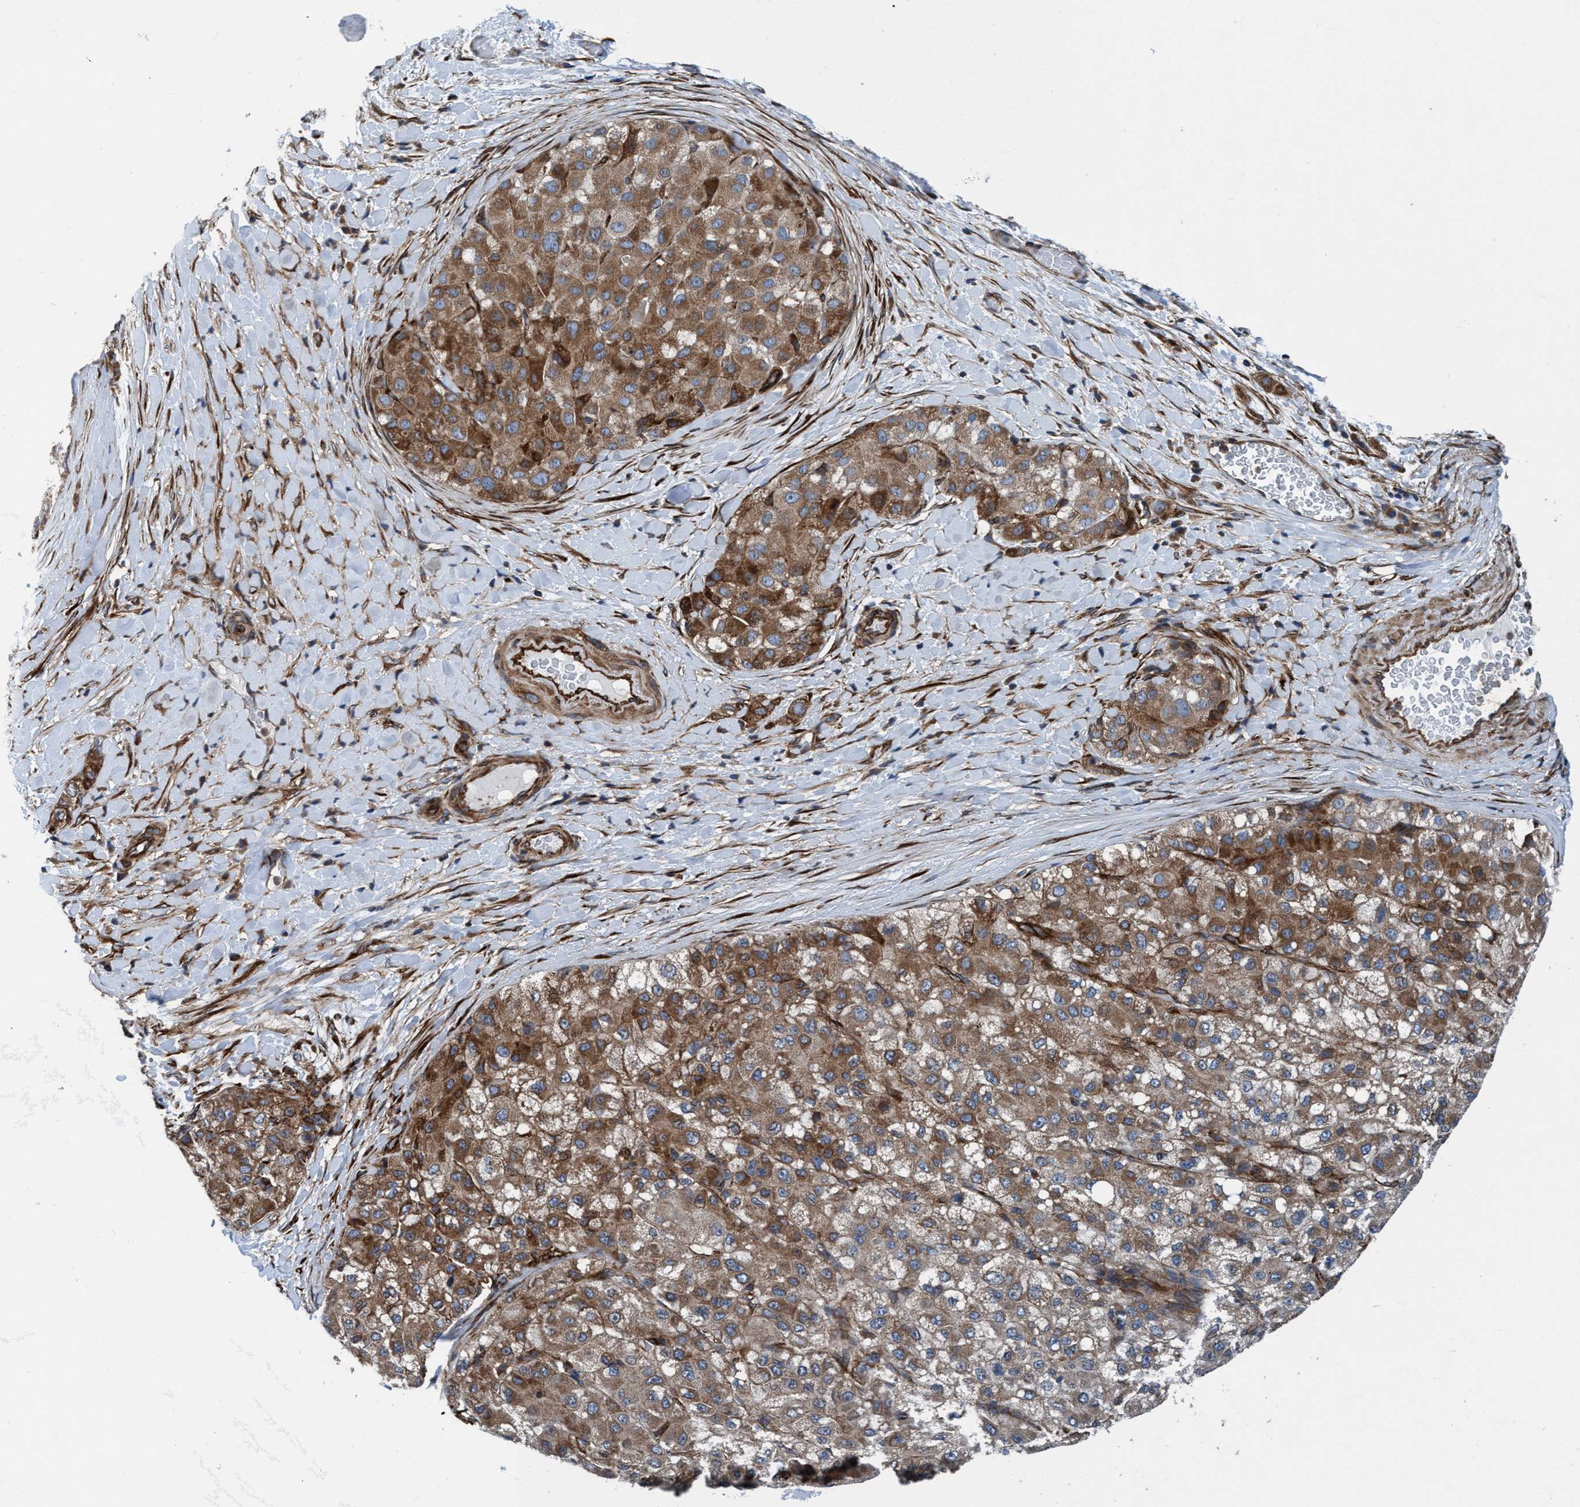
{"staining": {"intensity": "moderate", "quantity": ">75%", "location": "cytoplasmic/membranous"}, "tissue": "liver cancer", "cell_type": "Tumor cells", "image_type": "cancer", "snomed": [{"axis": "morphology", "description": "Carcinoma, Hepatocellular, NOS"}, {"axis": "topography", "description": "Liver"}], "caption": "Liver hepatocellular carcinoma stained for a protein (brown) displays moderate cytoplasmic/membranous positive staining in approximately >75% of tumor cells.", "gene": "NMT1", "patient": {"sex": "male", "age": 80}}